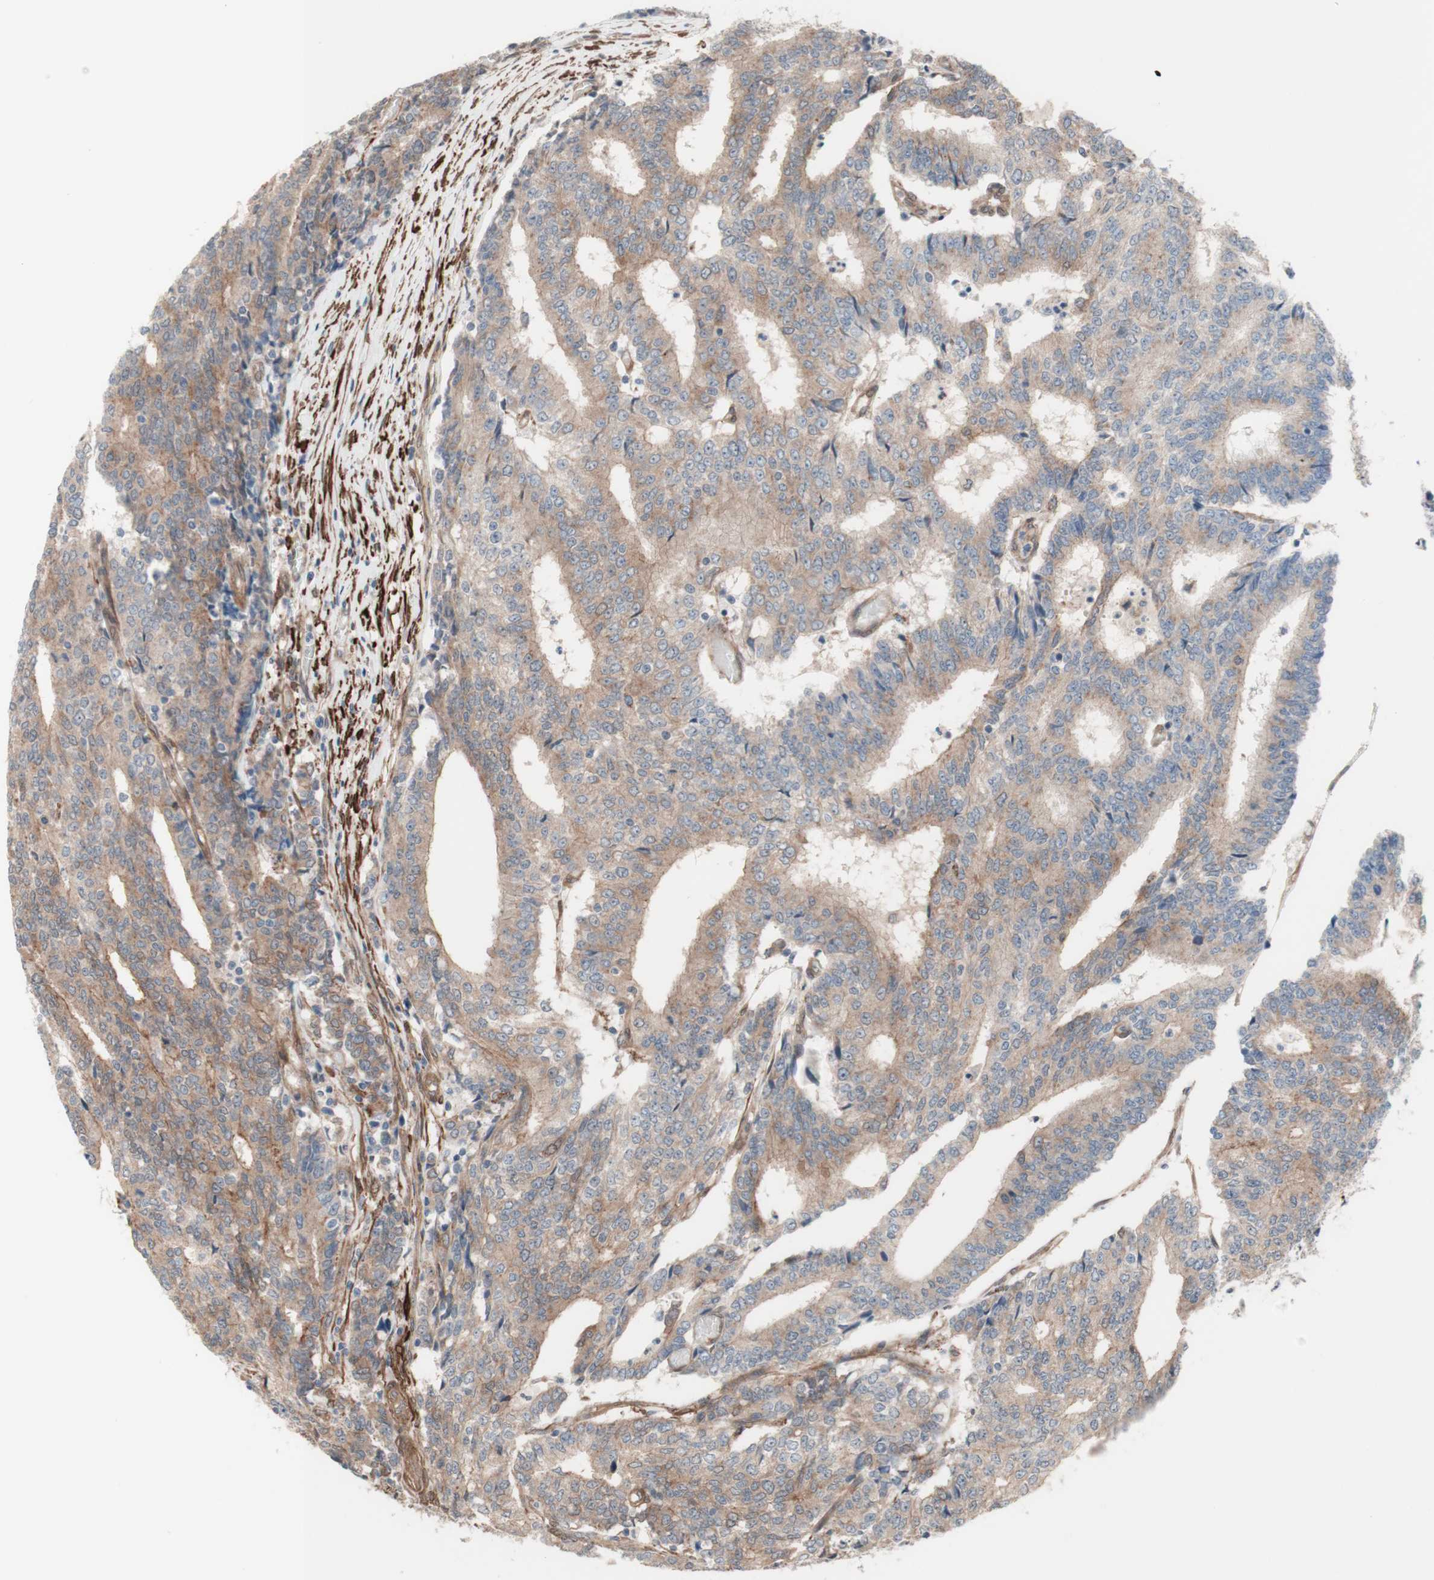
{"staining": {"intensity": "weak", "quantity": ">75%", "location": "cytoplasmic/membranous"}, "tissue": "prostate cancer", "cell_type": "Tumor cells", "image_type": "cancer", "snomed": [{"axis": "morphology", "description": "Normal tissue, NOS"}, {"axis": "morphology", "description": "Adenocarcinoma, High grade"}, {"axis": "topography", "description": "Prostate"}, {"axis": "topography", "description": "Seminal veicle"}], "caption": "Immunohistochemical staining of adenocarcinoma (high-grade) (prostate) demonstrates low levels of weak cytoplasmic/membranous protein staining in about >75% of tumor cells.", "gene": "CNN3", "patient": {"sex": "male", "age": 55}}